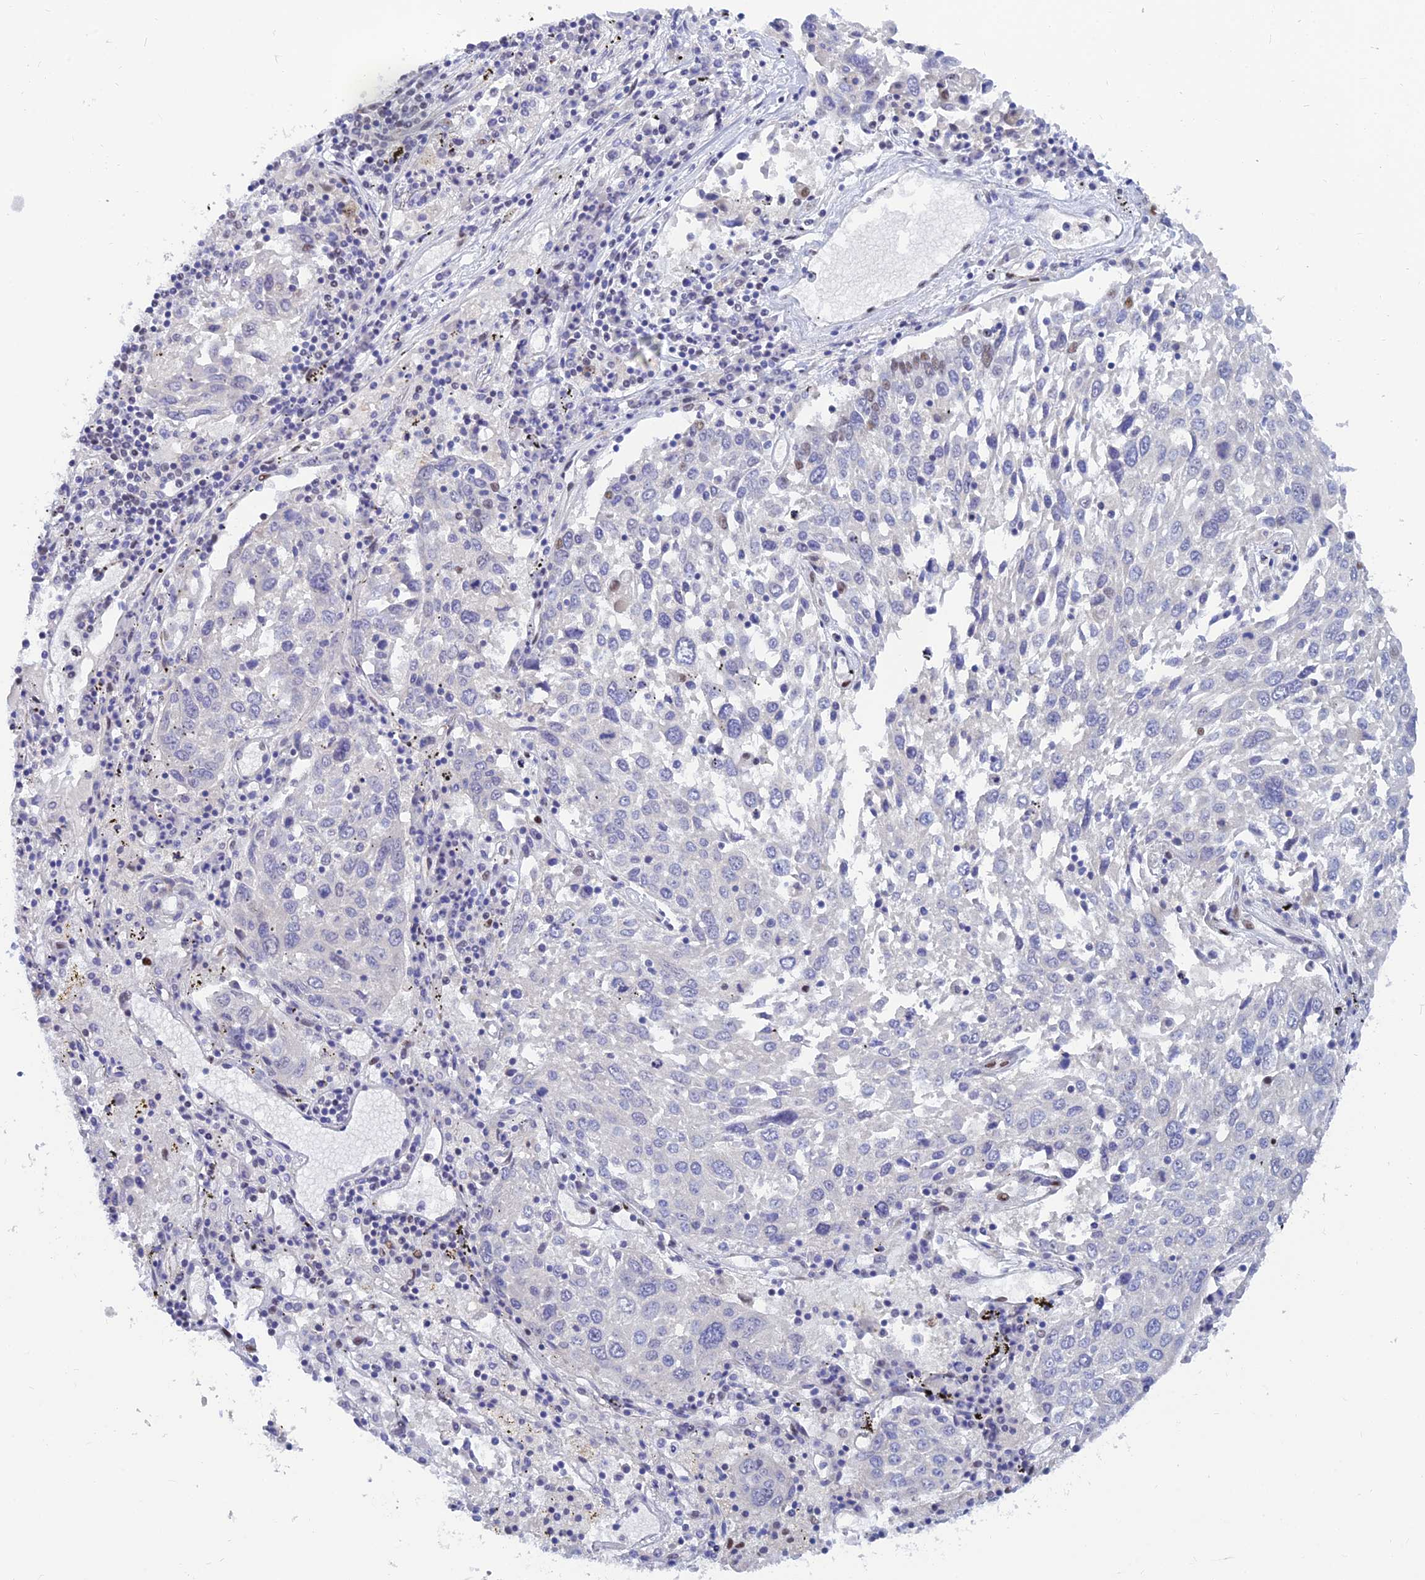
{"staining": {"intensity": "negative", "quantity": "none", "location": "none"}, "tissue": "lung cancer", "cell_type": "Tumor cells", "image_type": "cancer", "snomed": [{"axis": "morphology", "description": "Squamous cell carcinoma, NOS"}, {"axis": "topography", "description": "Lung"}], "caption": "A histopathology image of lung squamous cell carcinoma stained for a protein shows no brown staining in tumor cells. Brightfield microscopy of immunohistochemistry stained with DAB (3,3'-diaminobenzidine) (brown) and hematoxylin (blue), captured at high magnification.", "gene": "CLK4", "patient": {"sex": "male", "age": 65}}